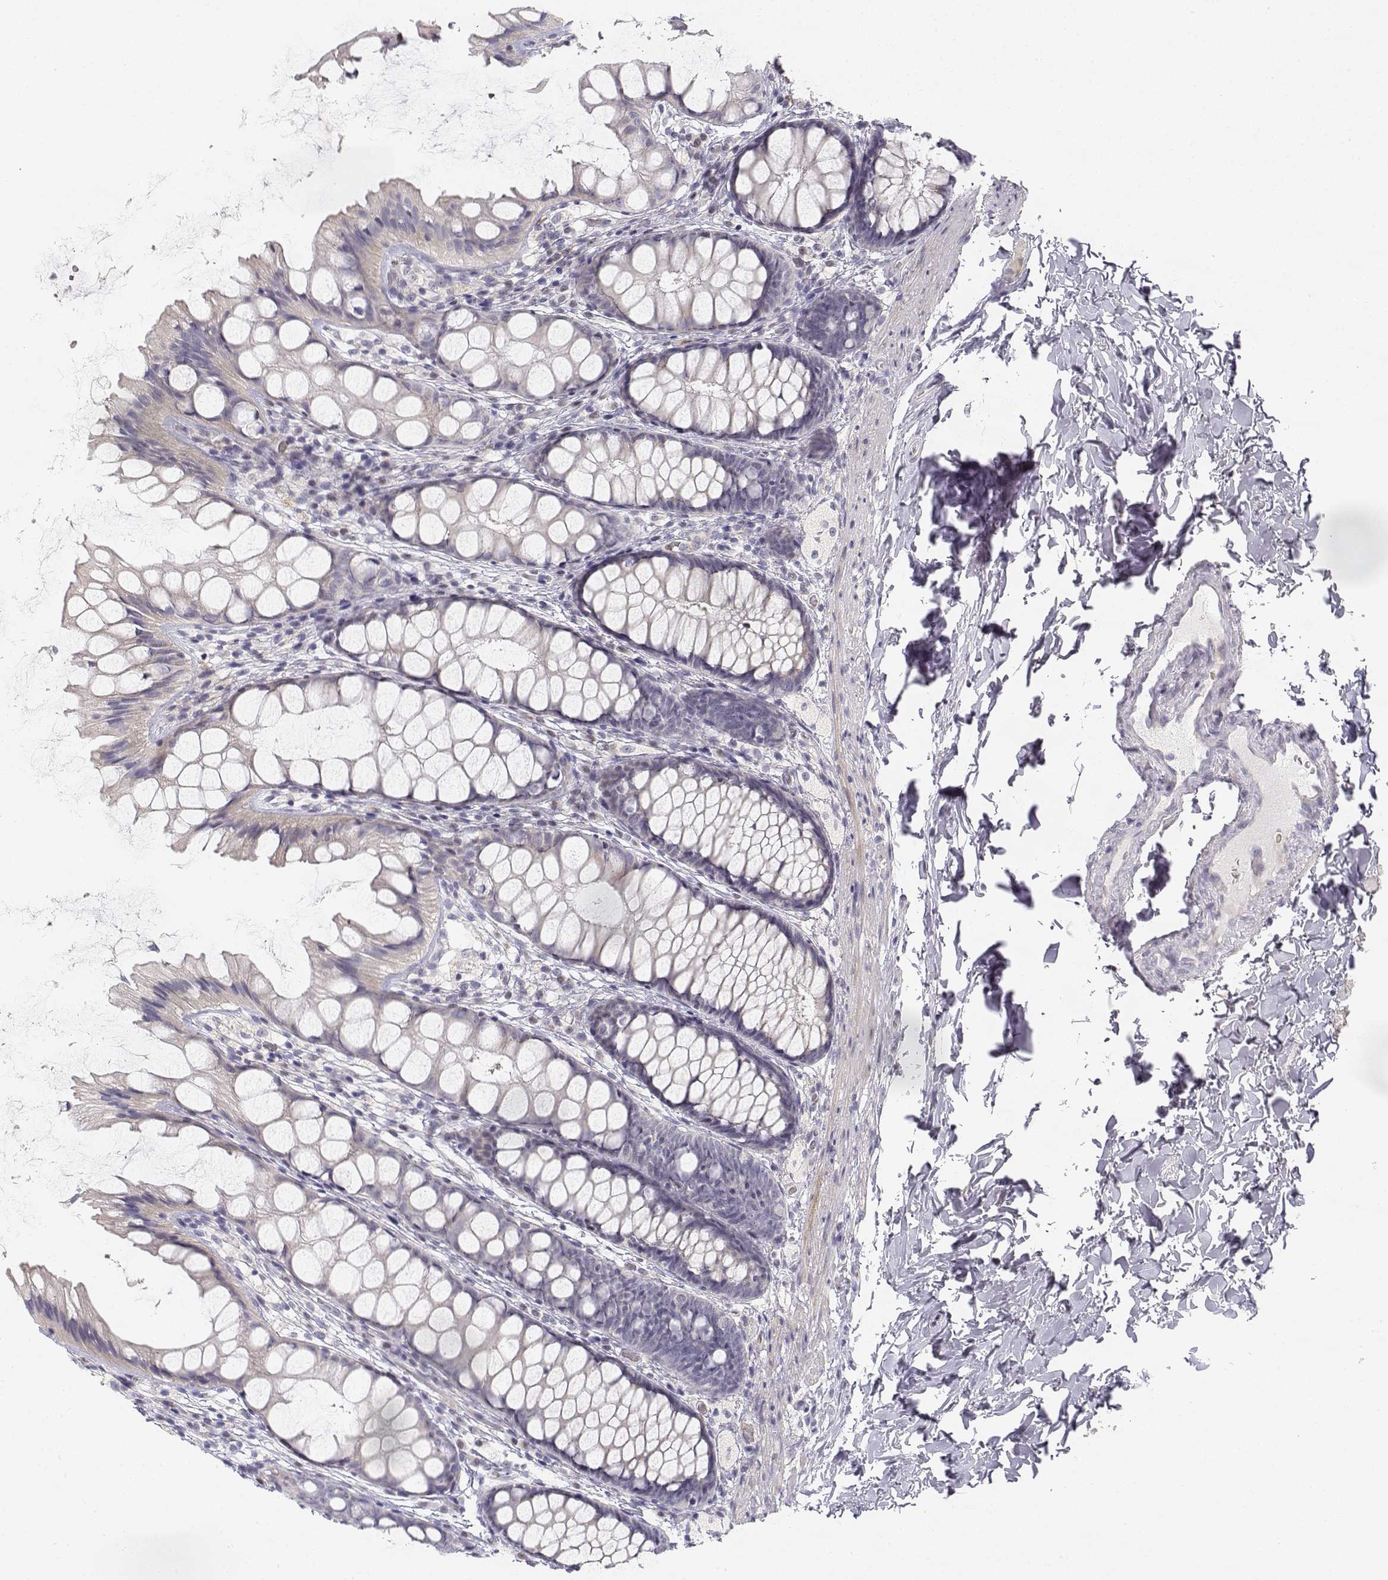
{"staining": {"intensity": "negative", "quantity": "none", "location": "none"}, "tissue": "colon", "cell_type": "Endothelial cells", "image_type": "normal", "snomed": [{"axis": "morphology", "description": "Normal tissue, NOS"}, {"axis": "topography", "description": "Colon"}], "caption": "The micrograph reveals no significant positivity in endothelial cells of colon.", "gene": "GLIPR1L2", "patient": {"sex": "male", "age": 47}}